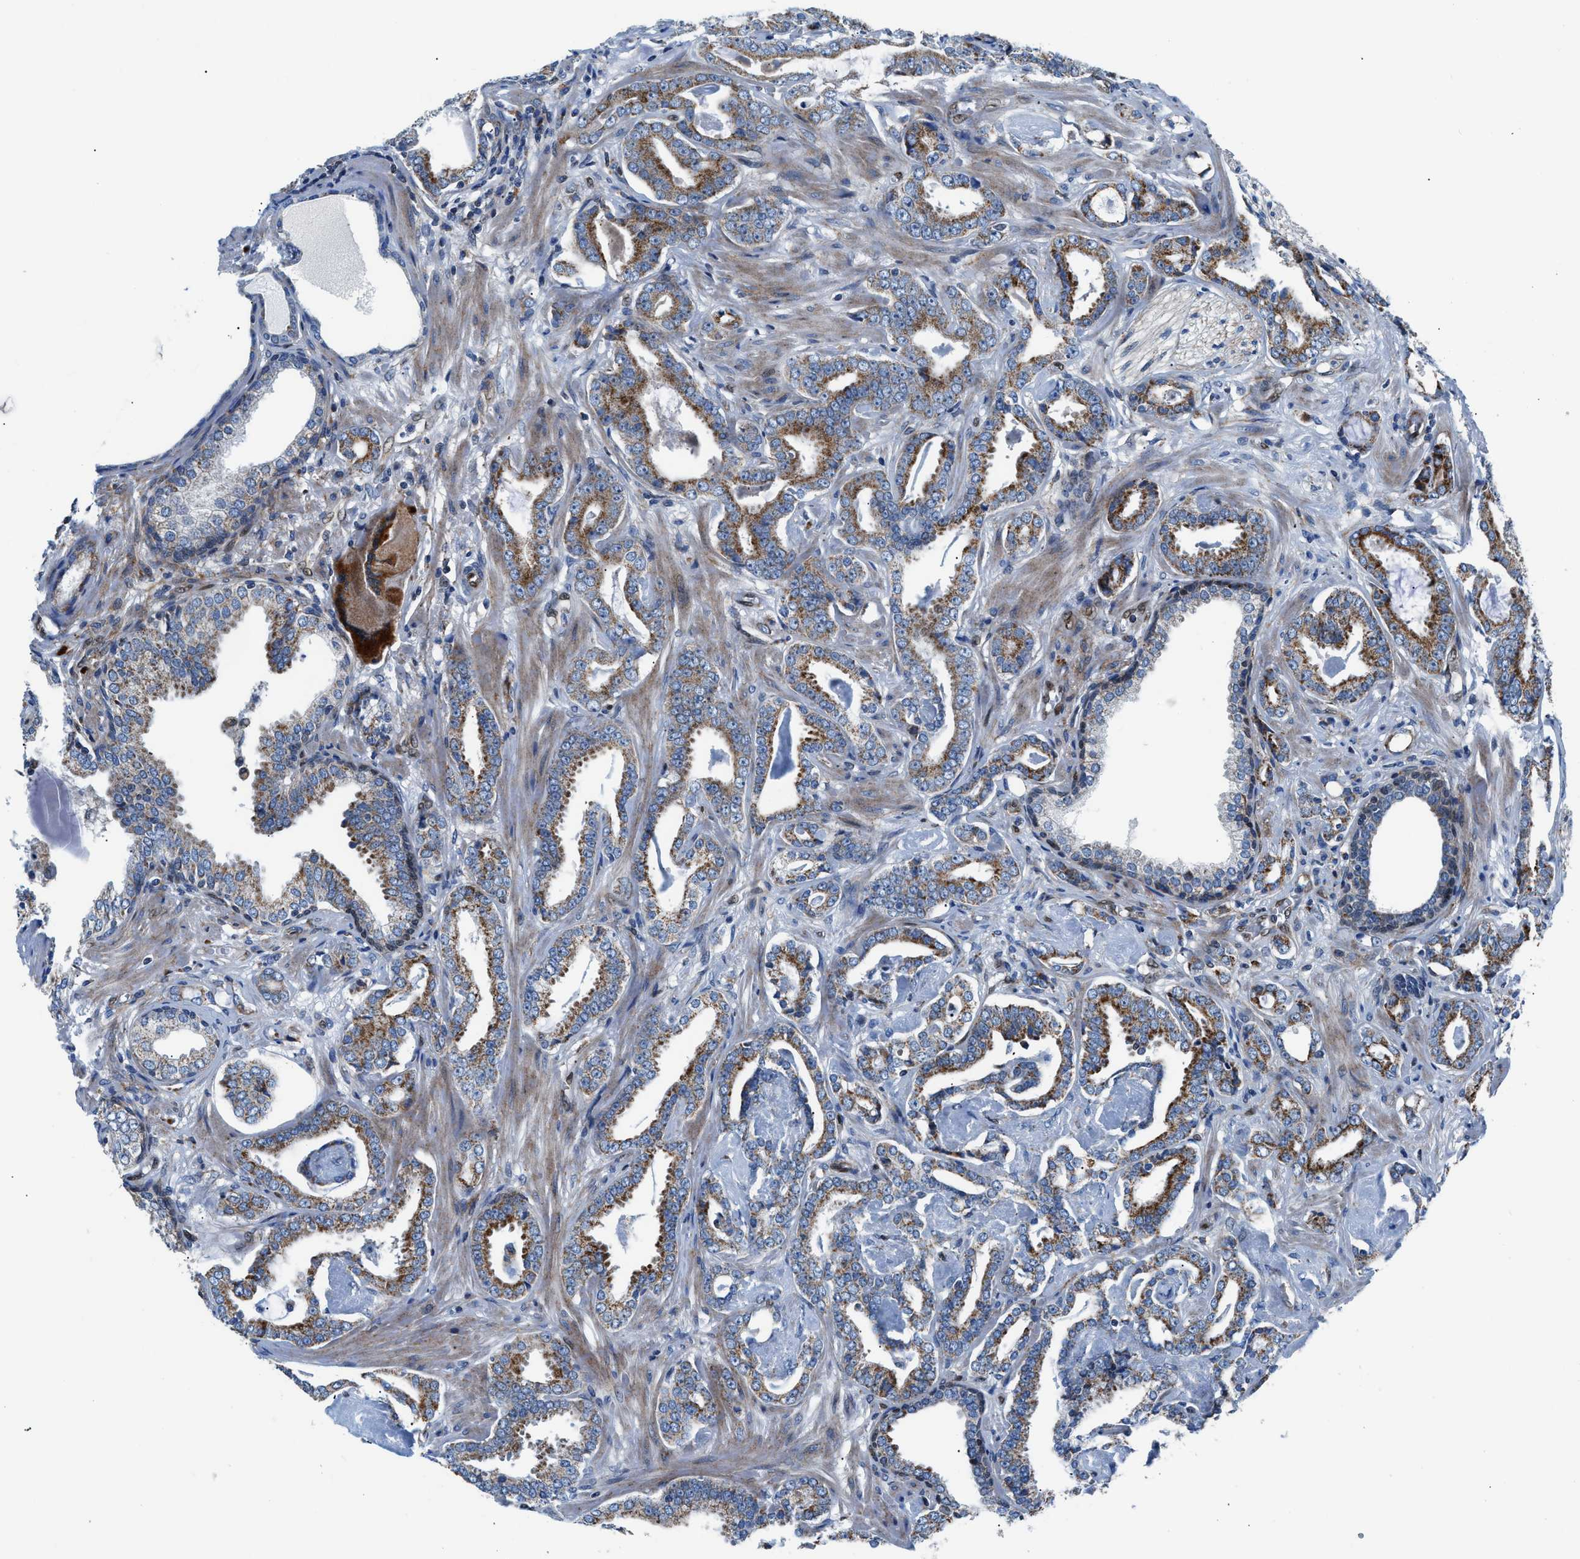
{"staining": {"intensity": "moderate", "quantity": ">75%", "location": "cytoplasmic/membranous"}, "tissue": "prostate cancer", "cell_type": "Tumor cells", "image_type": "cancer", "snomed": [{"axis": "morphology", "description": "Adenocarcinoma, Low grade"}, {"axis": "topography", "description": "Prostate"}], "caption": "Immunohistochemistry (IHC) (DAB (3,3'-diaminobenzidine)) staining of low-grade adenocarcinoma (prostate) displays moderate cytoplasmic/membranous protein staining in approximately >75% of tumor cells.", "gene": "LMO2", "patient": {"sex": "male", "age": 53}}